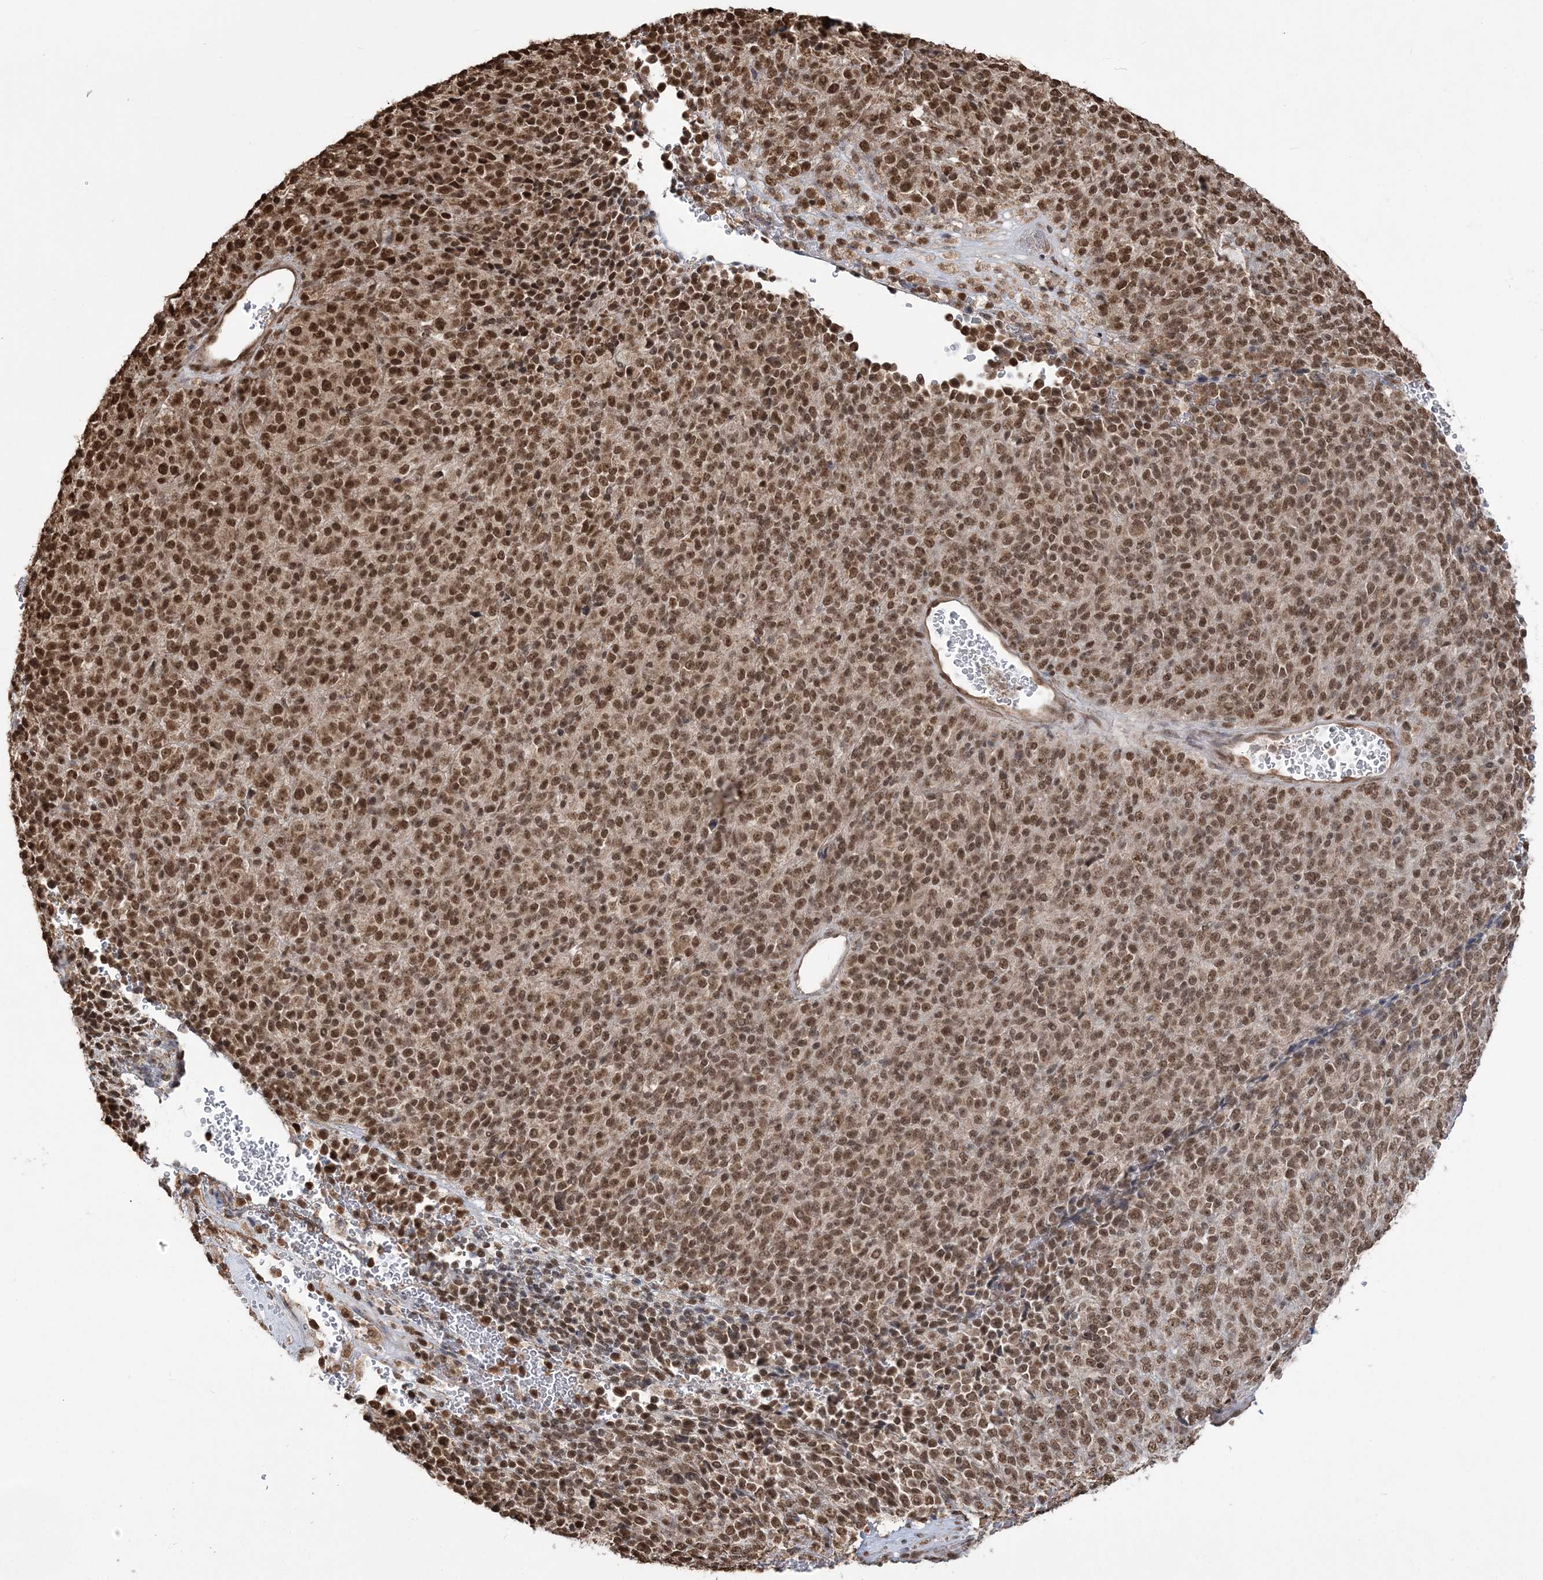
{"staining": {"intensity": "strong", "quantity": ">75%", "location": "nuclear"}, "tissue": "melanoma", "cell_type": "Tumor cells", "image_type": "cancer", "snomed": [{"axis": "morphology", "description": "Malignant melanoma, Metastatic site"}, {"axis": "topography", "description": "Brain"}], "caption": "High-magnification brightfield microscopy of malignant melanoma (metastatic site) stained with DAB (brown) and counterstained with hematoxylin (blue). tumor cells exhibit strong nuclear expression is appreciated in about>75% of cells.", "gene": "ZNF839", "patient": {"sex": "female", "age": 56}}